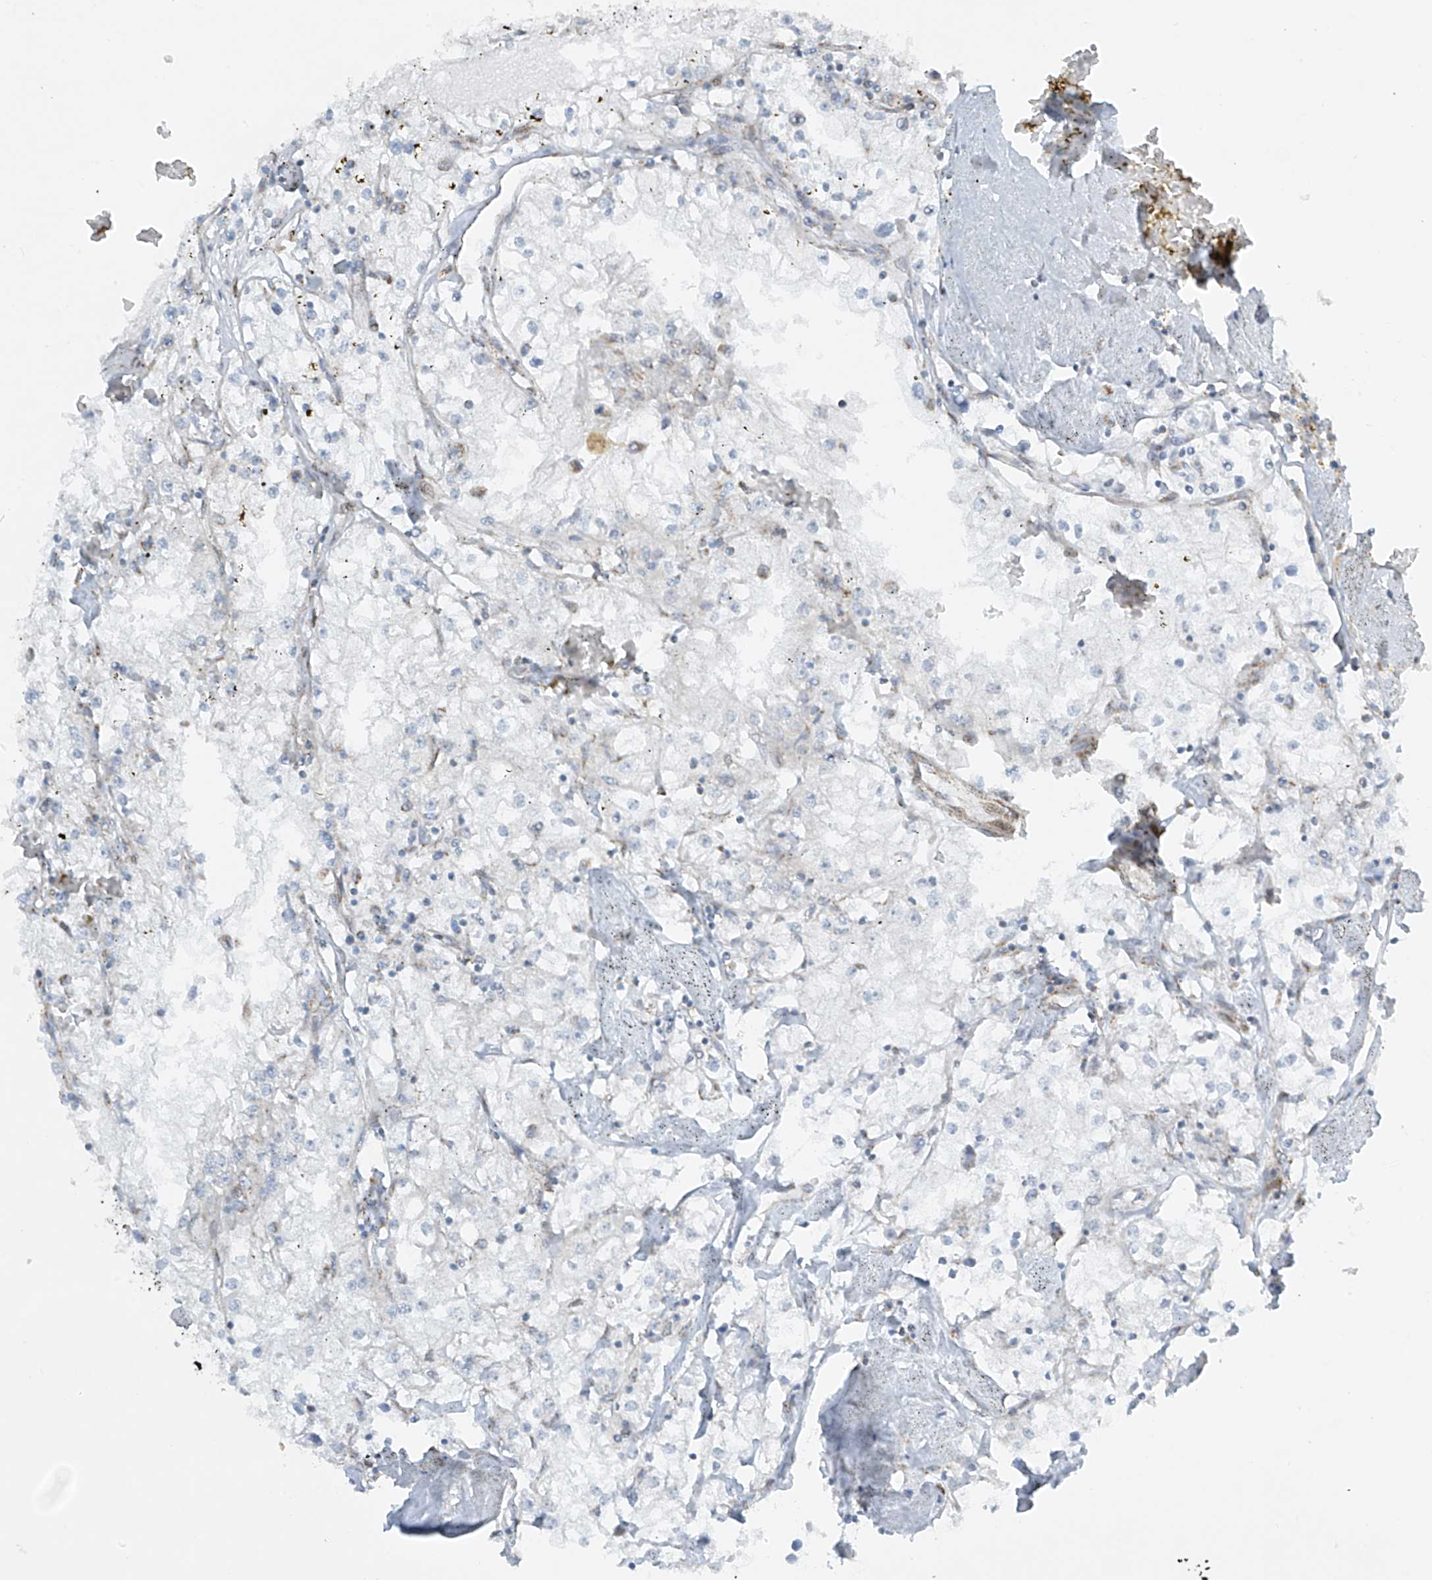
{"staining": {"intensity": "negative", "quantity": "none", "location": "none"}, "tissue": "renal cancer", "cell_type": "Tumor cells", "image_type": "cancer", "snomed": [{"axis": "morphology", "description": "Adenocarcinoma, NOS"}, {"axis": "topography", "description": "Kidney"}], "caption": "DAB immunohistochemical staining of renal cancer shows no significant positivity in tumor cells.", "gene": "SMDT1", "patient": {"sex": "male", "age": 56}}